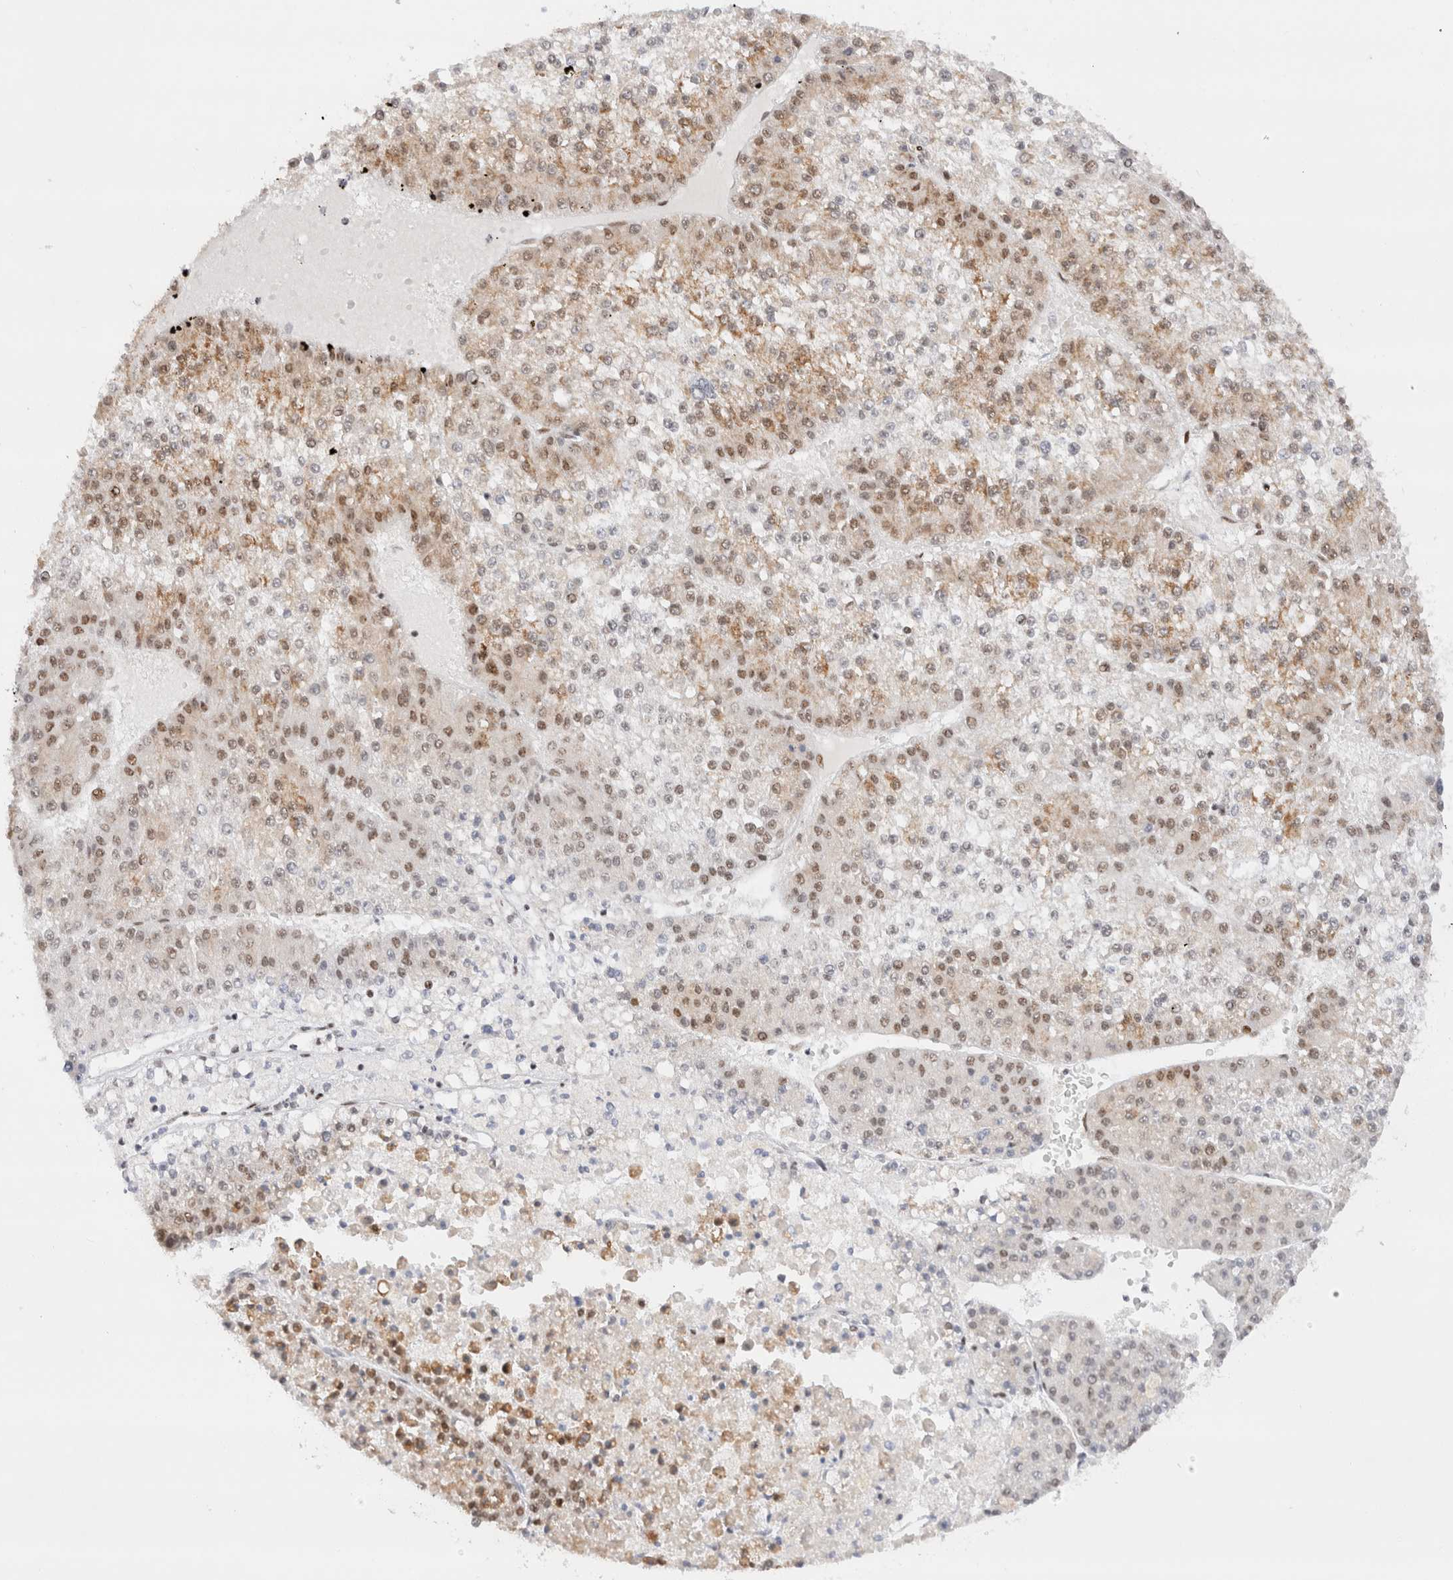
{"staining": {"intensity": "weak", "quantity": ">75%", "location": "cytoplasmic/membranous,nuclear"}, "tissue": "liver cancer", "cell_type": "Tumor cells", "image_type": "cancer", "snomed": [{"axis": "morphology", "description": "Carcinoma, Hepatocellular, NOS"}, {"axis": "topography", "description": "Liver"}], "caption": "A brown stain labels weak cytoplasmic/membranous and nuclear staining of a protein in human hepatocellular carcinoma (liver) tumor cells.", "gene": "ZNF282", "patient": {"sex": "female", "age": 73}}